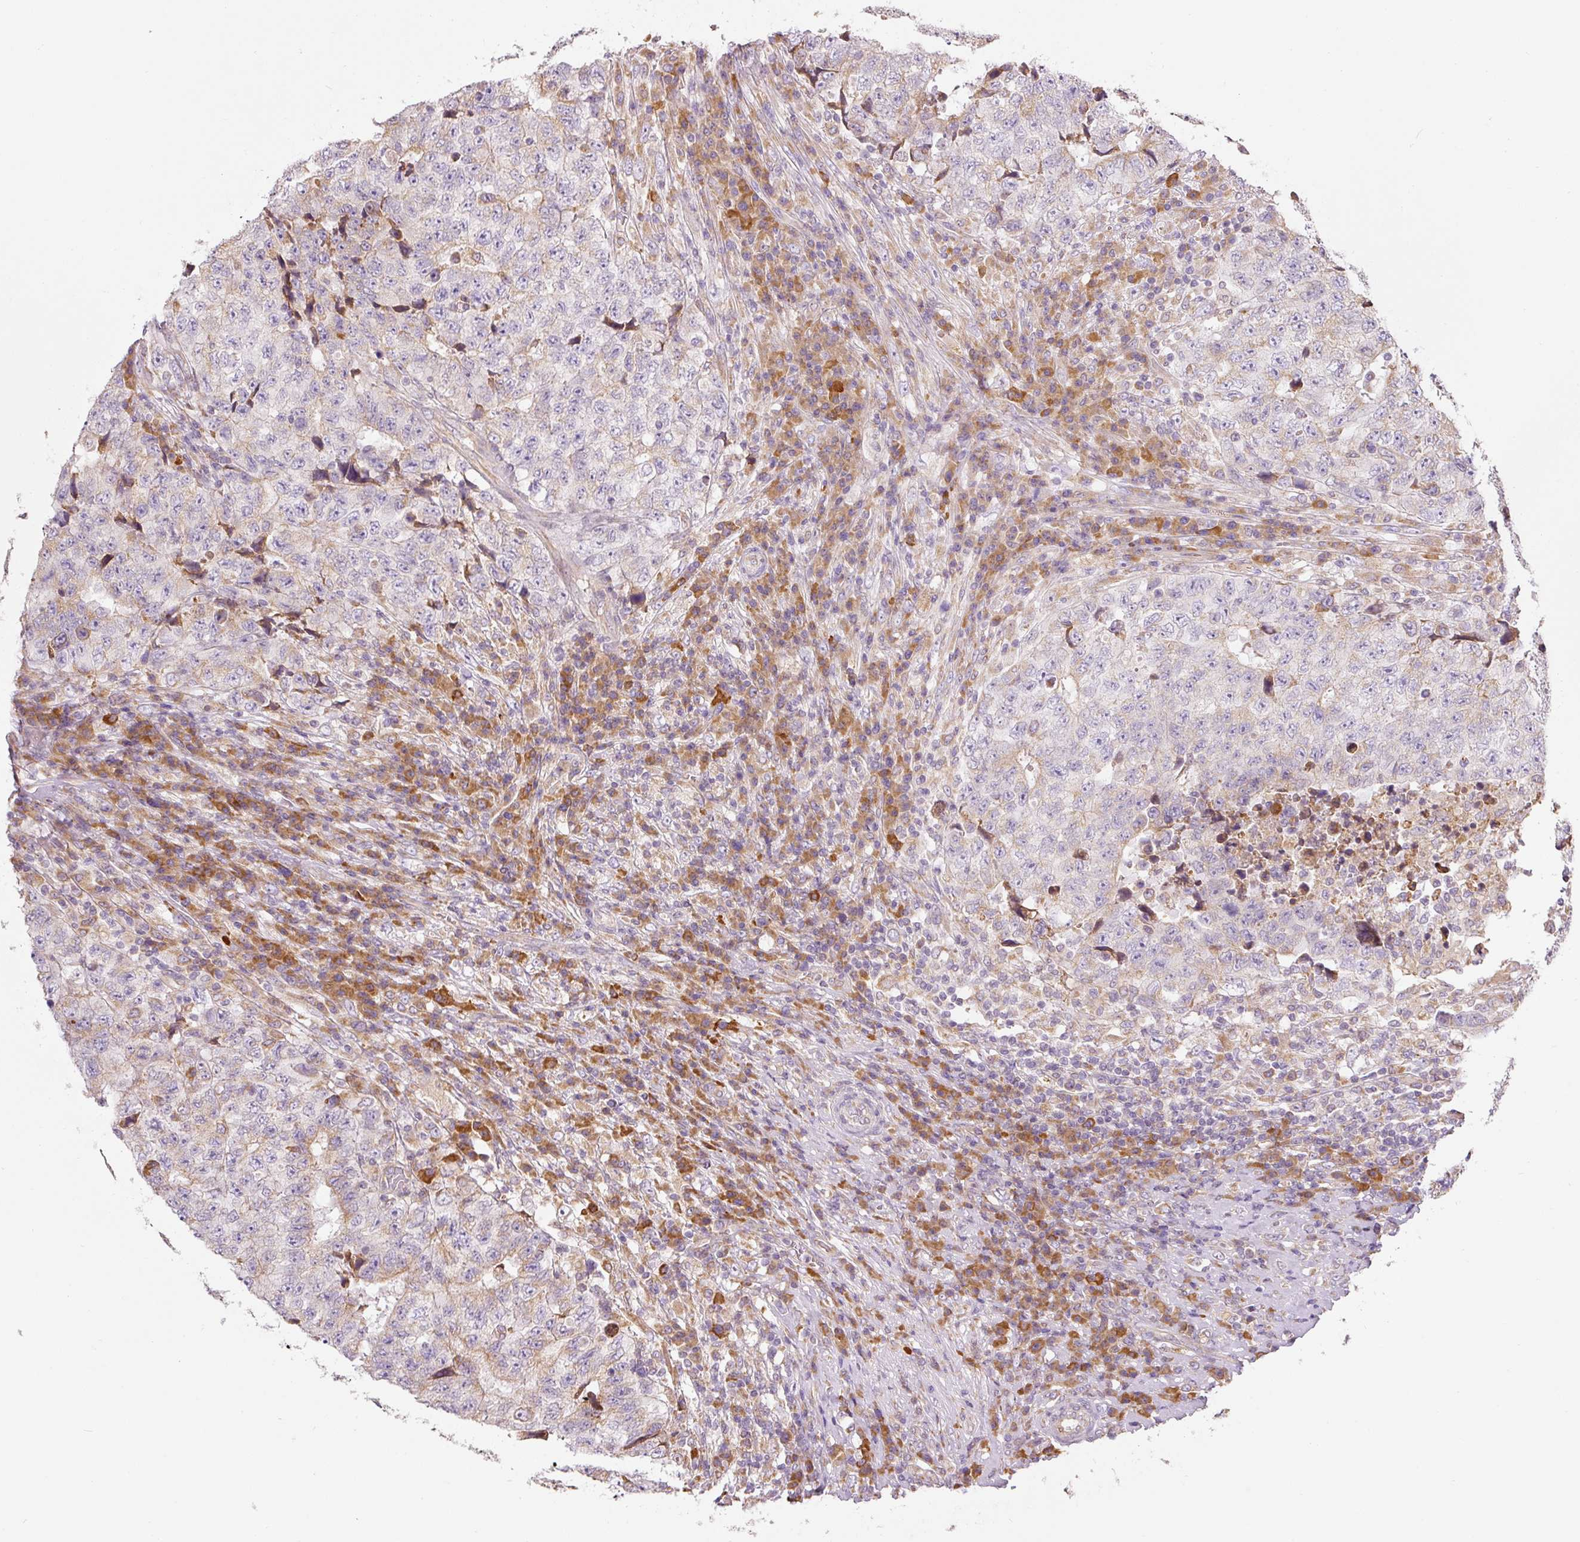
{"staining": {"intensity": "weak", "quantity": "<25%", "location": "cytoplasmic/membranous"}, "tissue": "testis cancer", "cell_type": "Tumor cells", "image_type": "cancer", "snomed": [{"axis": "morphology", "description": "Necrosis, NOS"}, {"axis": "morphology", "description": "Carcinoma, Embryonal, NOS"}, {"axis": "topography", "description": "Testis"}], "caption": "This micrograph is of testis embryonal carcinoma stained with immunohistochemistry (IHC) to label a protein in brown with the nuclei are counter-stained blue. There is no expression in tumor cells.", "gene": "MORN4", "patient": {"sex": "male", "age": 19}}